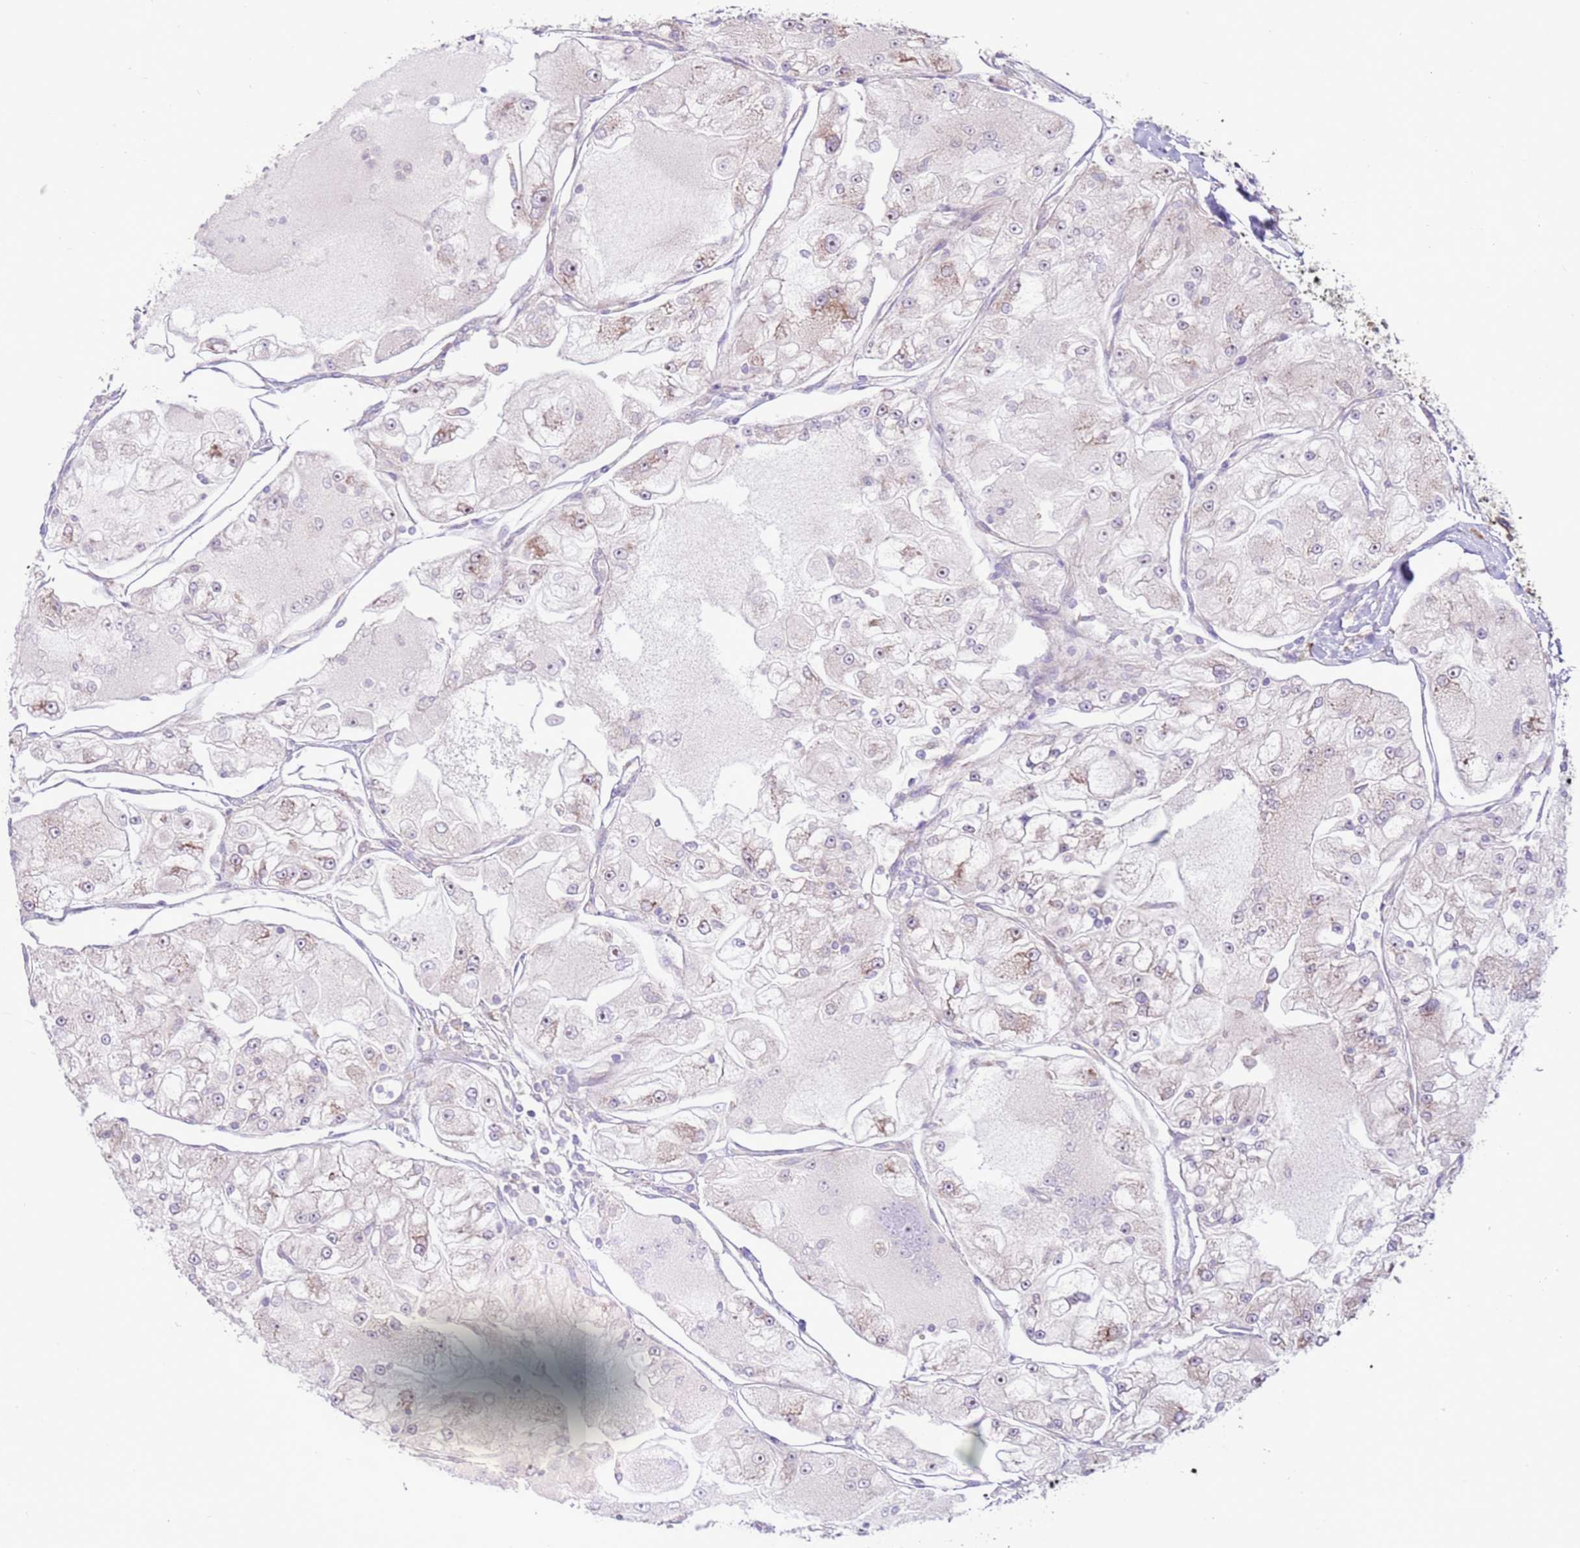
{"staining": {"intensity": "moderate", "quantity": "<25%", "location": "cytoplasmic/membranous"}, "tissue": "renal cancer", "cell_type": "Tumor cells", "image_type": "cancer", "snomed": [{"axis": "morphology", "description": "Adenocarcinoma, NOS"}, {"axis": "topography", "description": "Kidney"}], "caption": "Human renal cancer stained with a protein marker demonstrates moderate staining in tumor cells.", "gene": "DDX19B", "patient": {"sex": "female", "age": 72}}